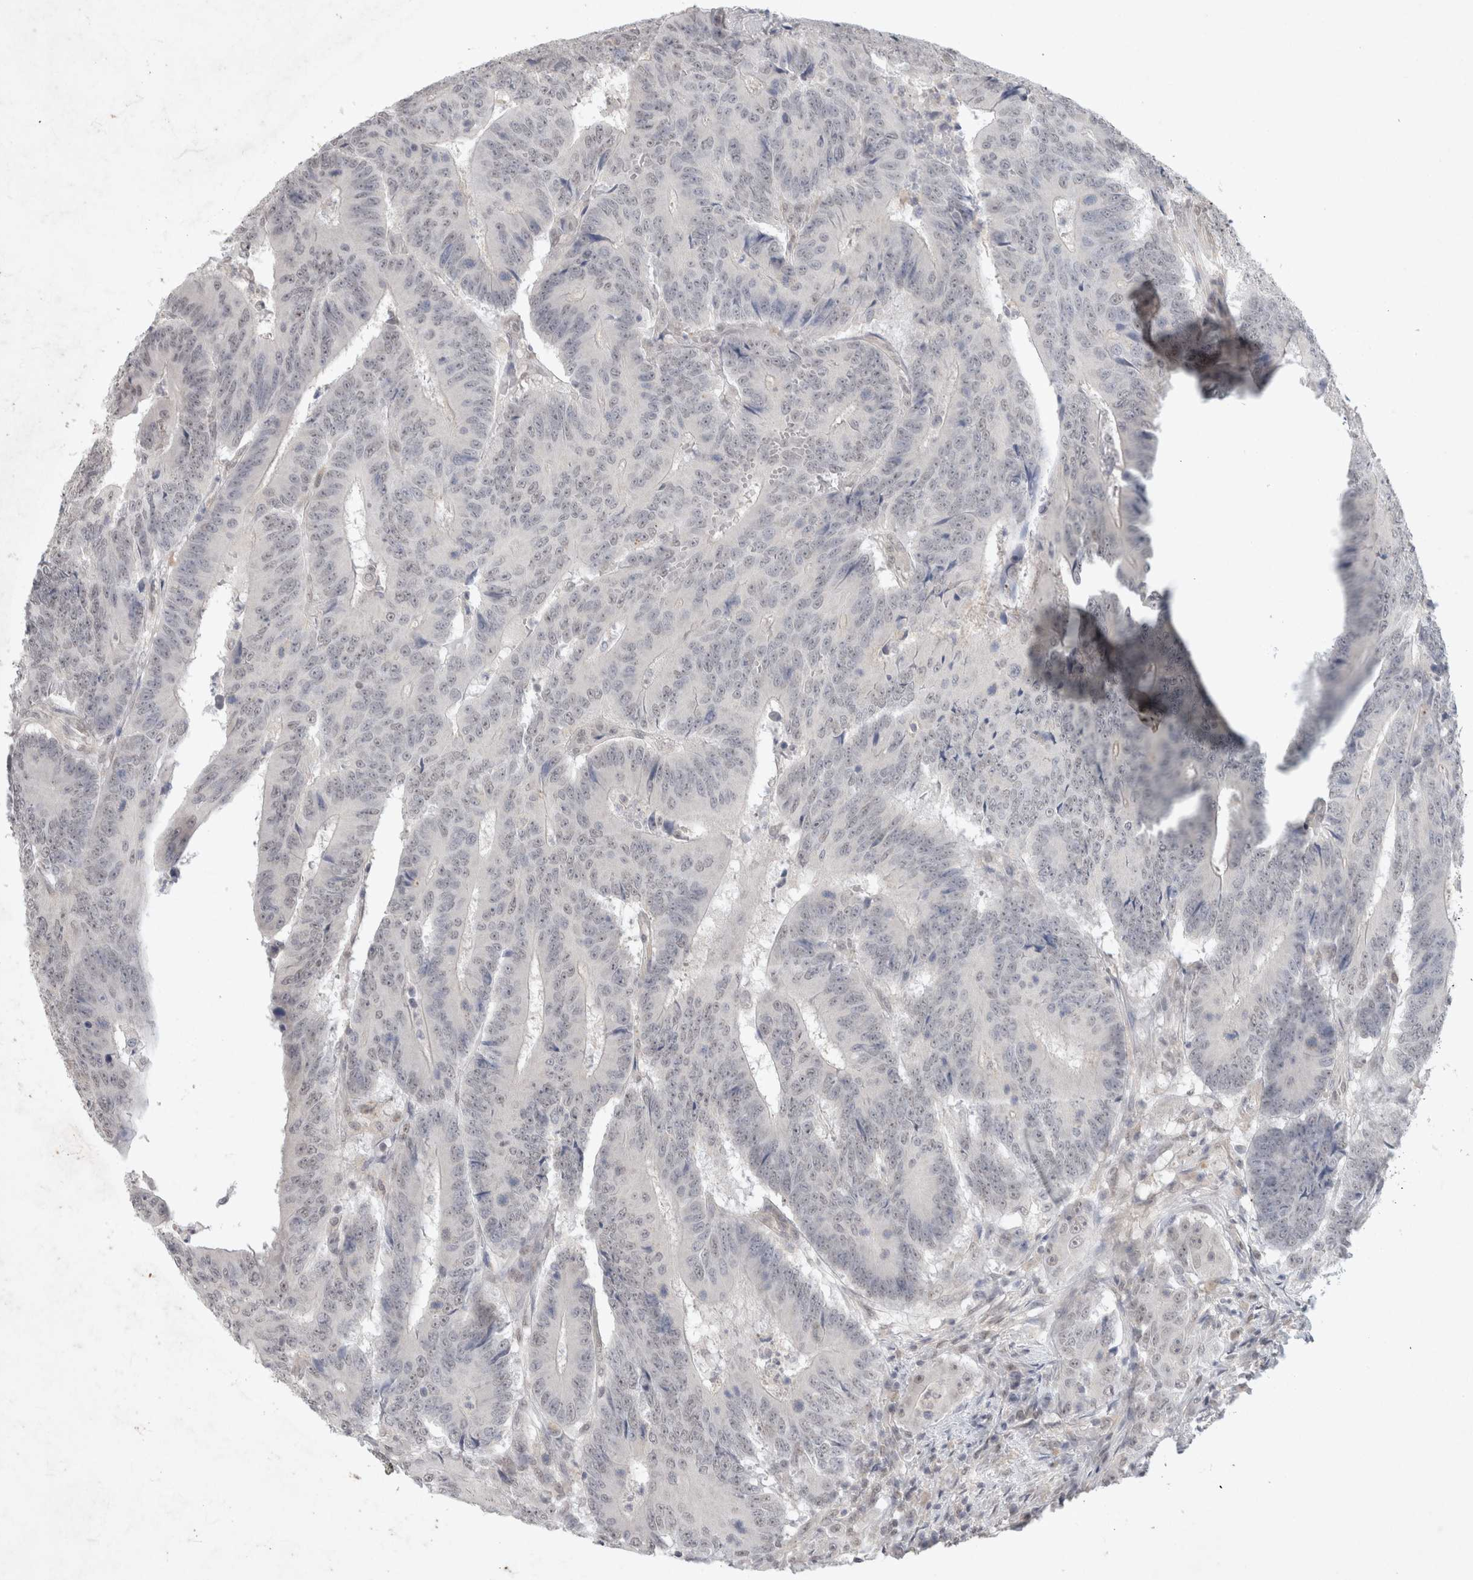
{"staining": {"intensity": "negative", "quantity": "none", "location": "none"}, "tissue": "colorectal cancer", "cell_type": "Tumor cells", "image_type": "cancer", "snomed": [{"axis": "morphology", "description": "Adenocarcinoma, NOS"}, {"axis": "topography", "description": "Colon"}], "caption": "A histopathology image of colorectal adenocarcinoma stained for a protein reveals no brown staining in tumor cells. Nuclei are stained in blue.", "gene": "FBXO42", "patient": {"sex": "male", "age": 83}}